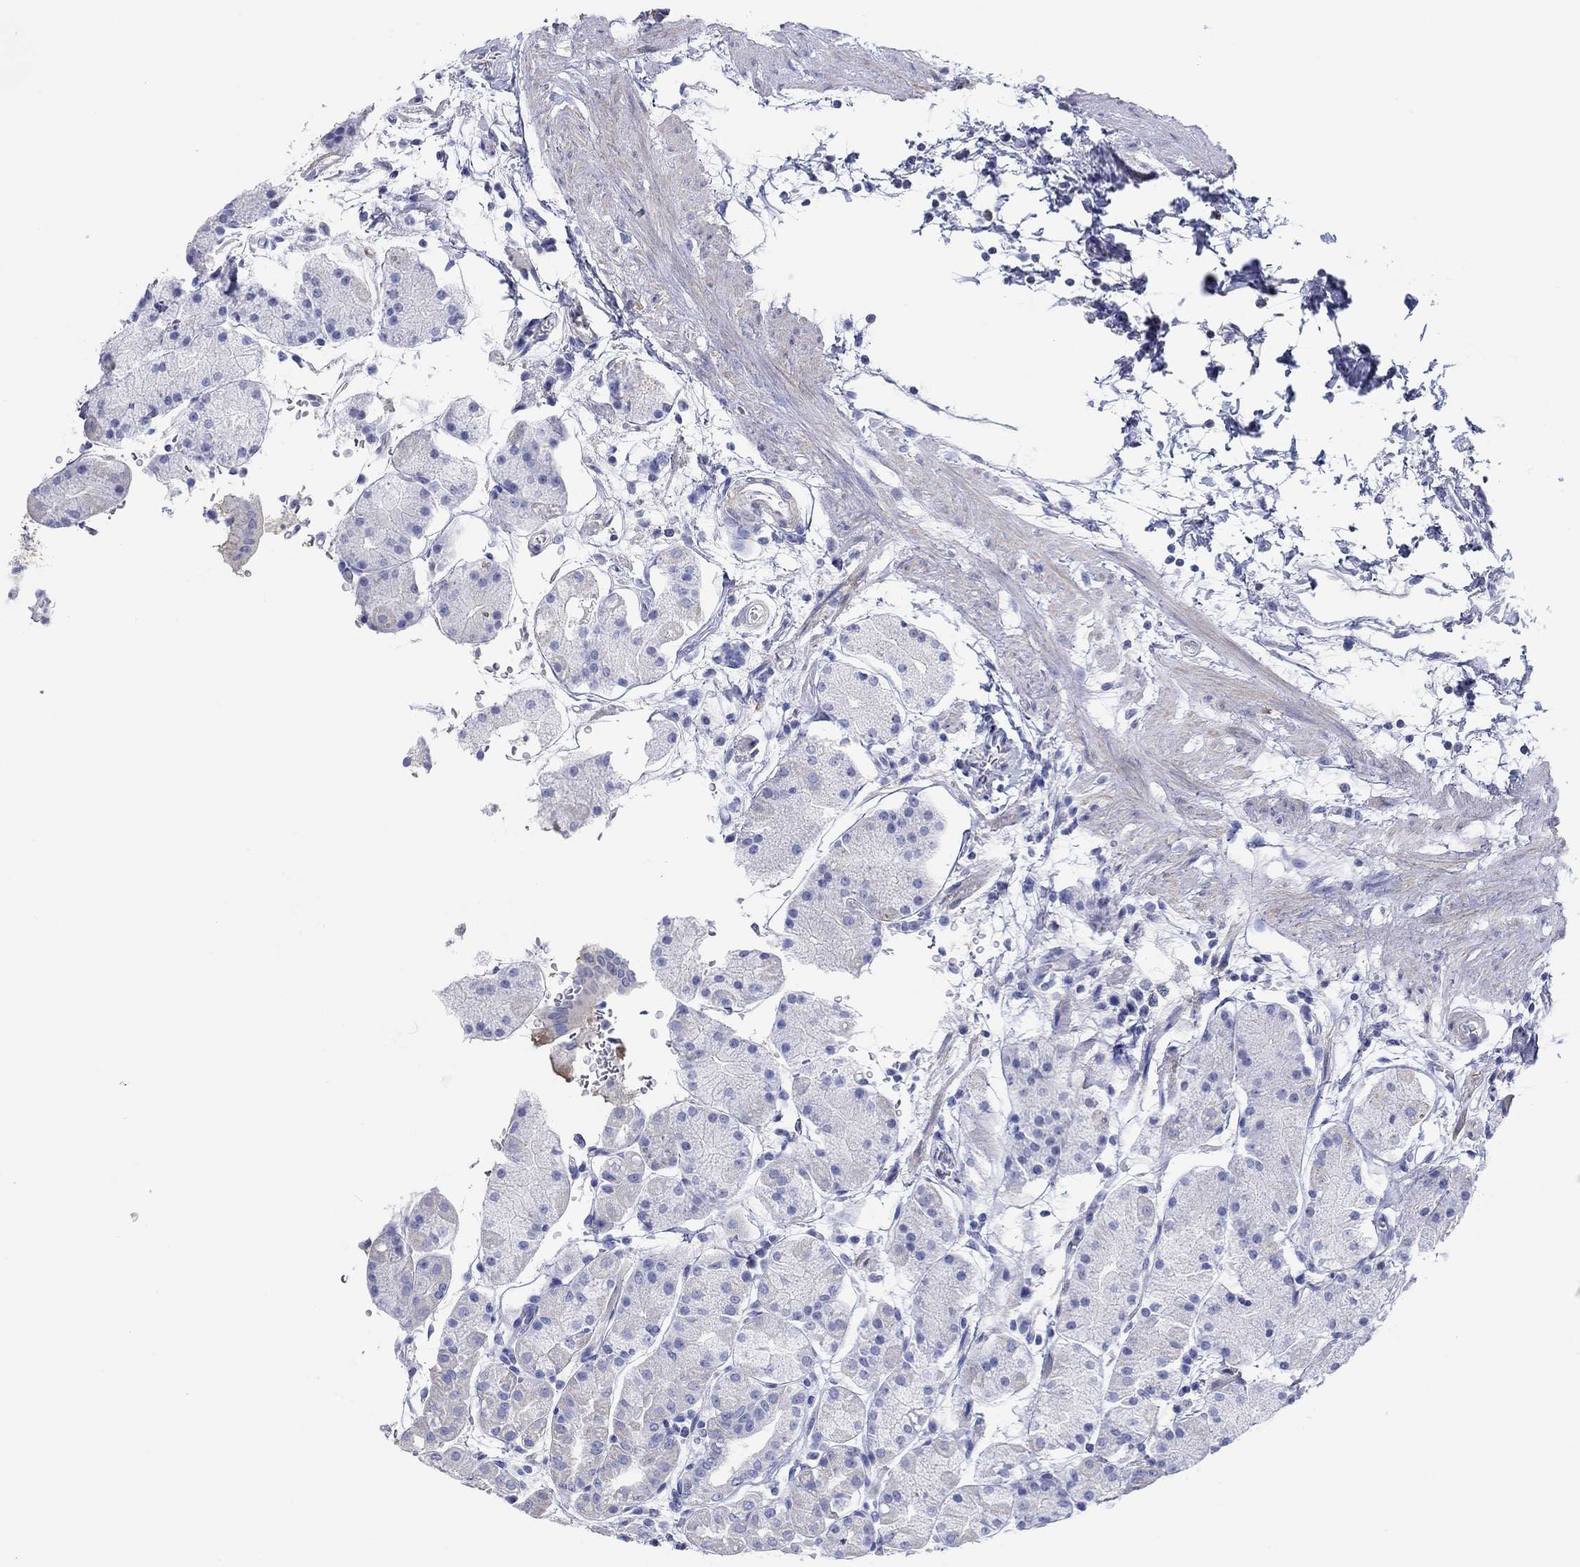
{"staining": {"intensity": "weak", "quantity": "<25%", "location": "cytoplasmic/membranous"}, "tissue": "stomach", "cell_type": "Glandular cells", "image_type": "normal", "snomed": [{"axis": "morphology", "description": "Normal tissue, NOS"}, {"axis": "topography", "description": "Stomach"}], "caption": "This is an immunohistochemistry (IHC) image of normal stomach. There is no positivity in glandular cells.", "gene": "PPIL6", "patient": {"sex": "male", "age": 54}}